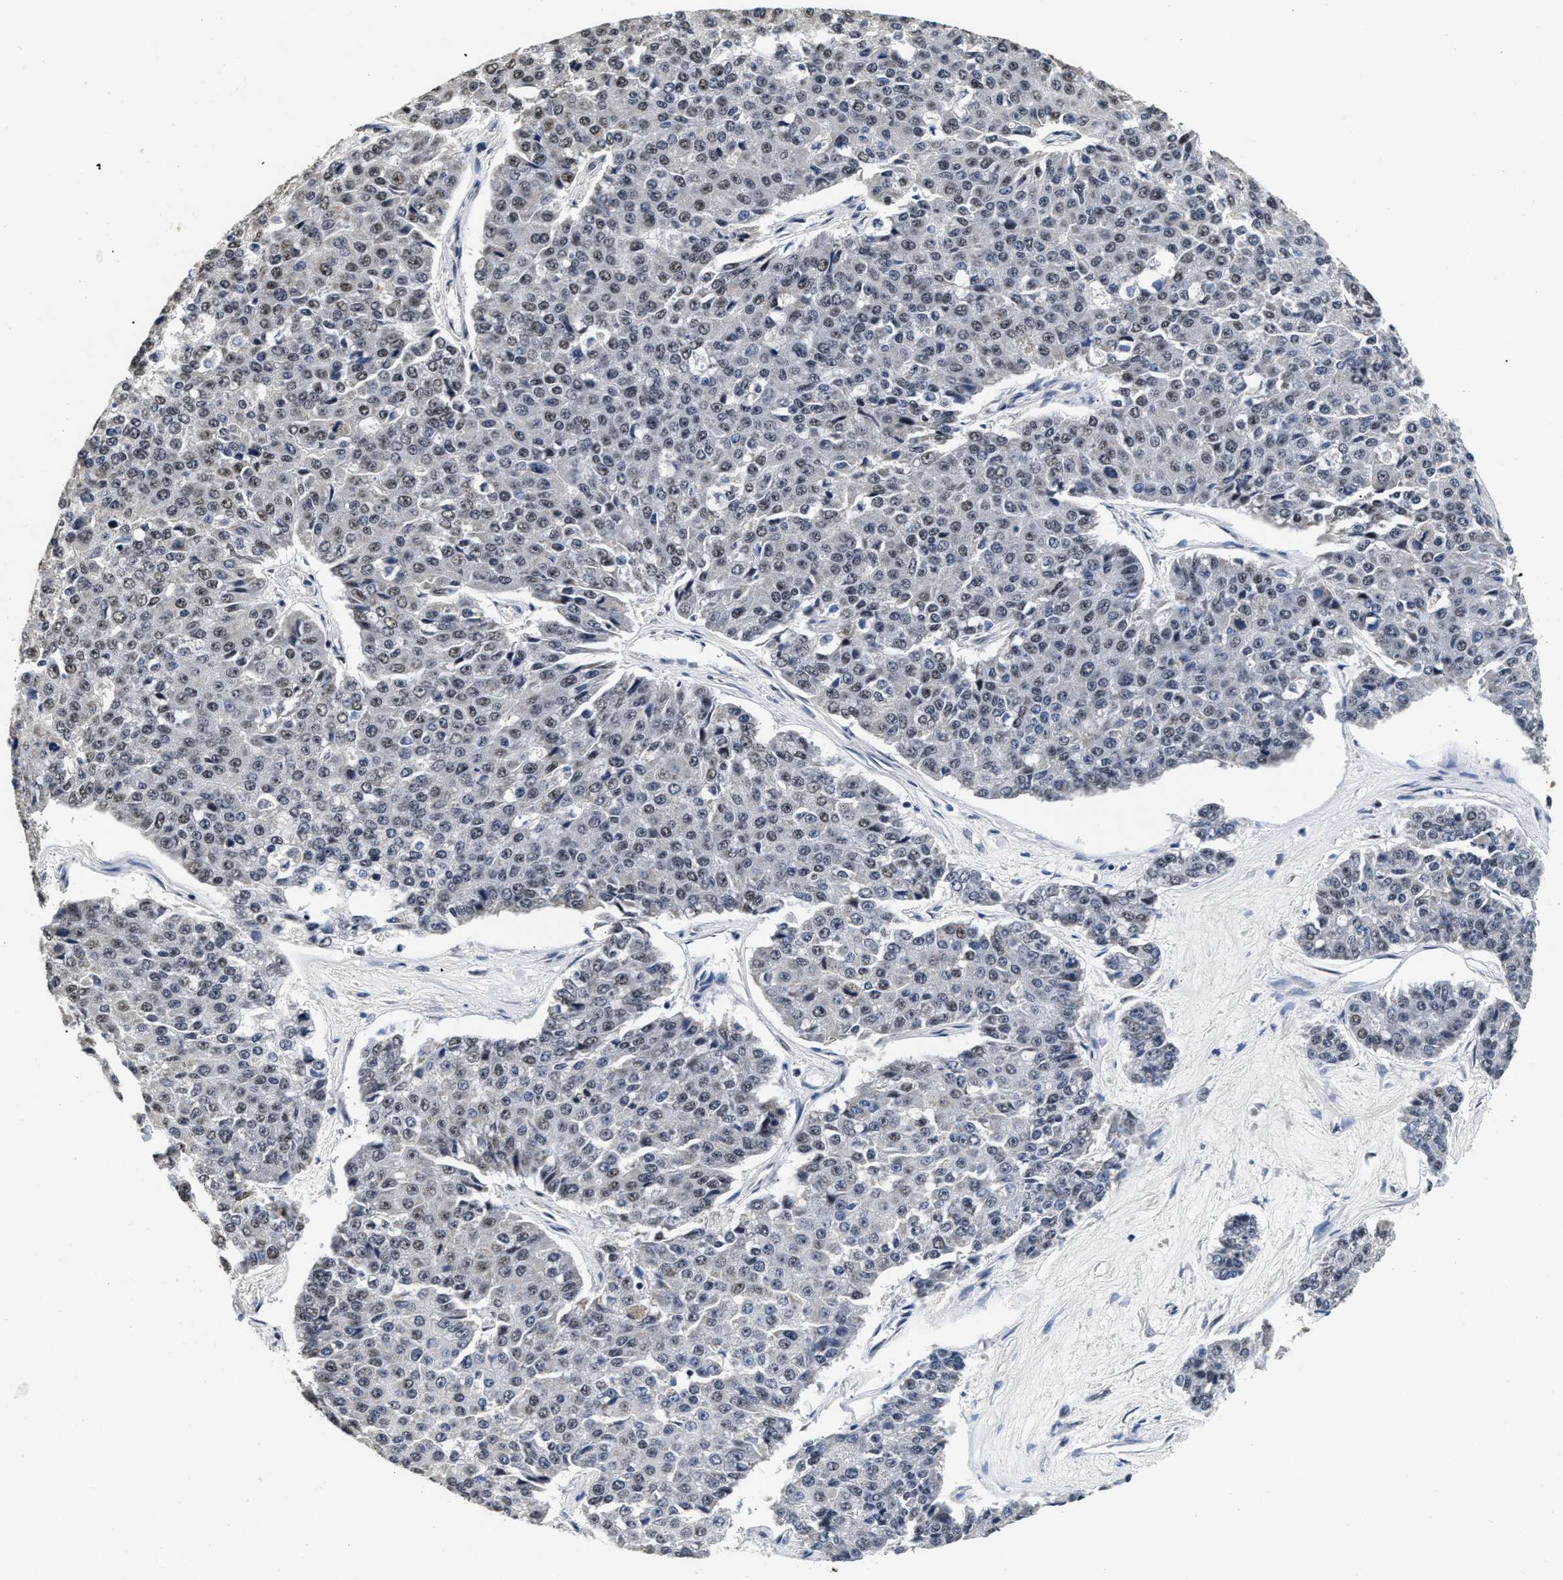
{"staining": {"intensity": "weak", "quantity": "25%-75%", "location": "nuclear"}, "tissue": "pancreatic cancer", "cell_type": "Tumor cells", "image_type": "cancer", "snomed": [{"axis": "morphology", "description": "Adenocarcinoma, NOS"}, {"axis": "topography", "description": "Pancreas"}], "caption": "IHC (DAB) staining of pancreatic cancer reveals weak nuclear protein staining in approximately 25%-75% of tumor cells.", "gene": "THOC1", "patient": {"sex": "male", "age": 50}}